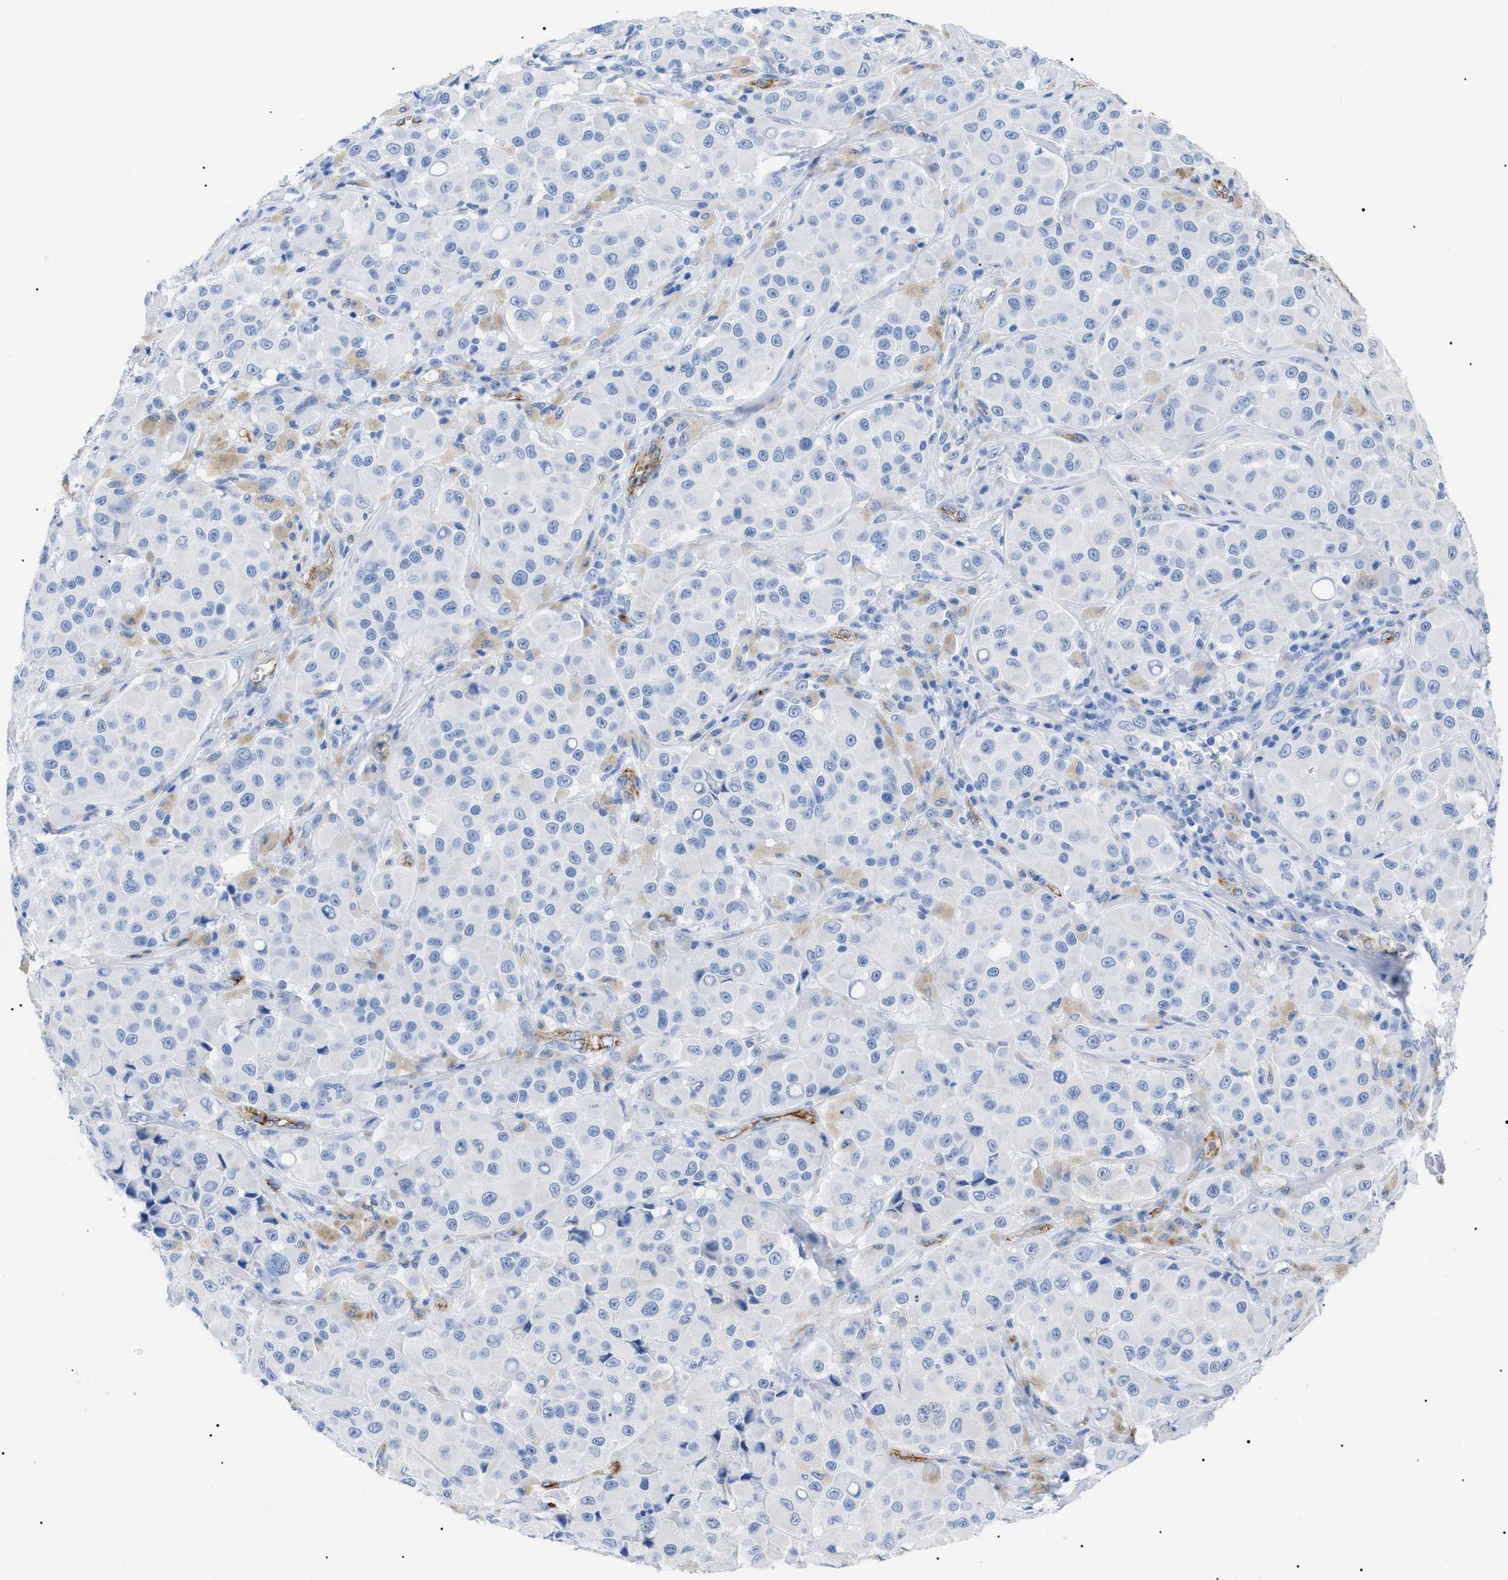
{"staining": {"intensity": "negative", "quantity": "none", "location": "none"}, "tissue": "melanoma", "cell_type": "Tumor cells", "image_type": "cancer", "snomed": [{"axis": "morphology", "description": "Malignant melanoma, NOS"}, {"axis": "topography", "description": "Skin"}], "caption": "A photomicrograph of malignant melanoma stained for a protein shows no brown staining in tumor cells. Nuclei are stained in blue.", "gene": "PODXL", "patient": {"sex": "male", "age": 84}}